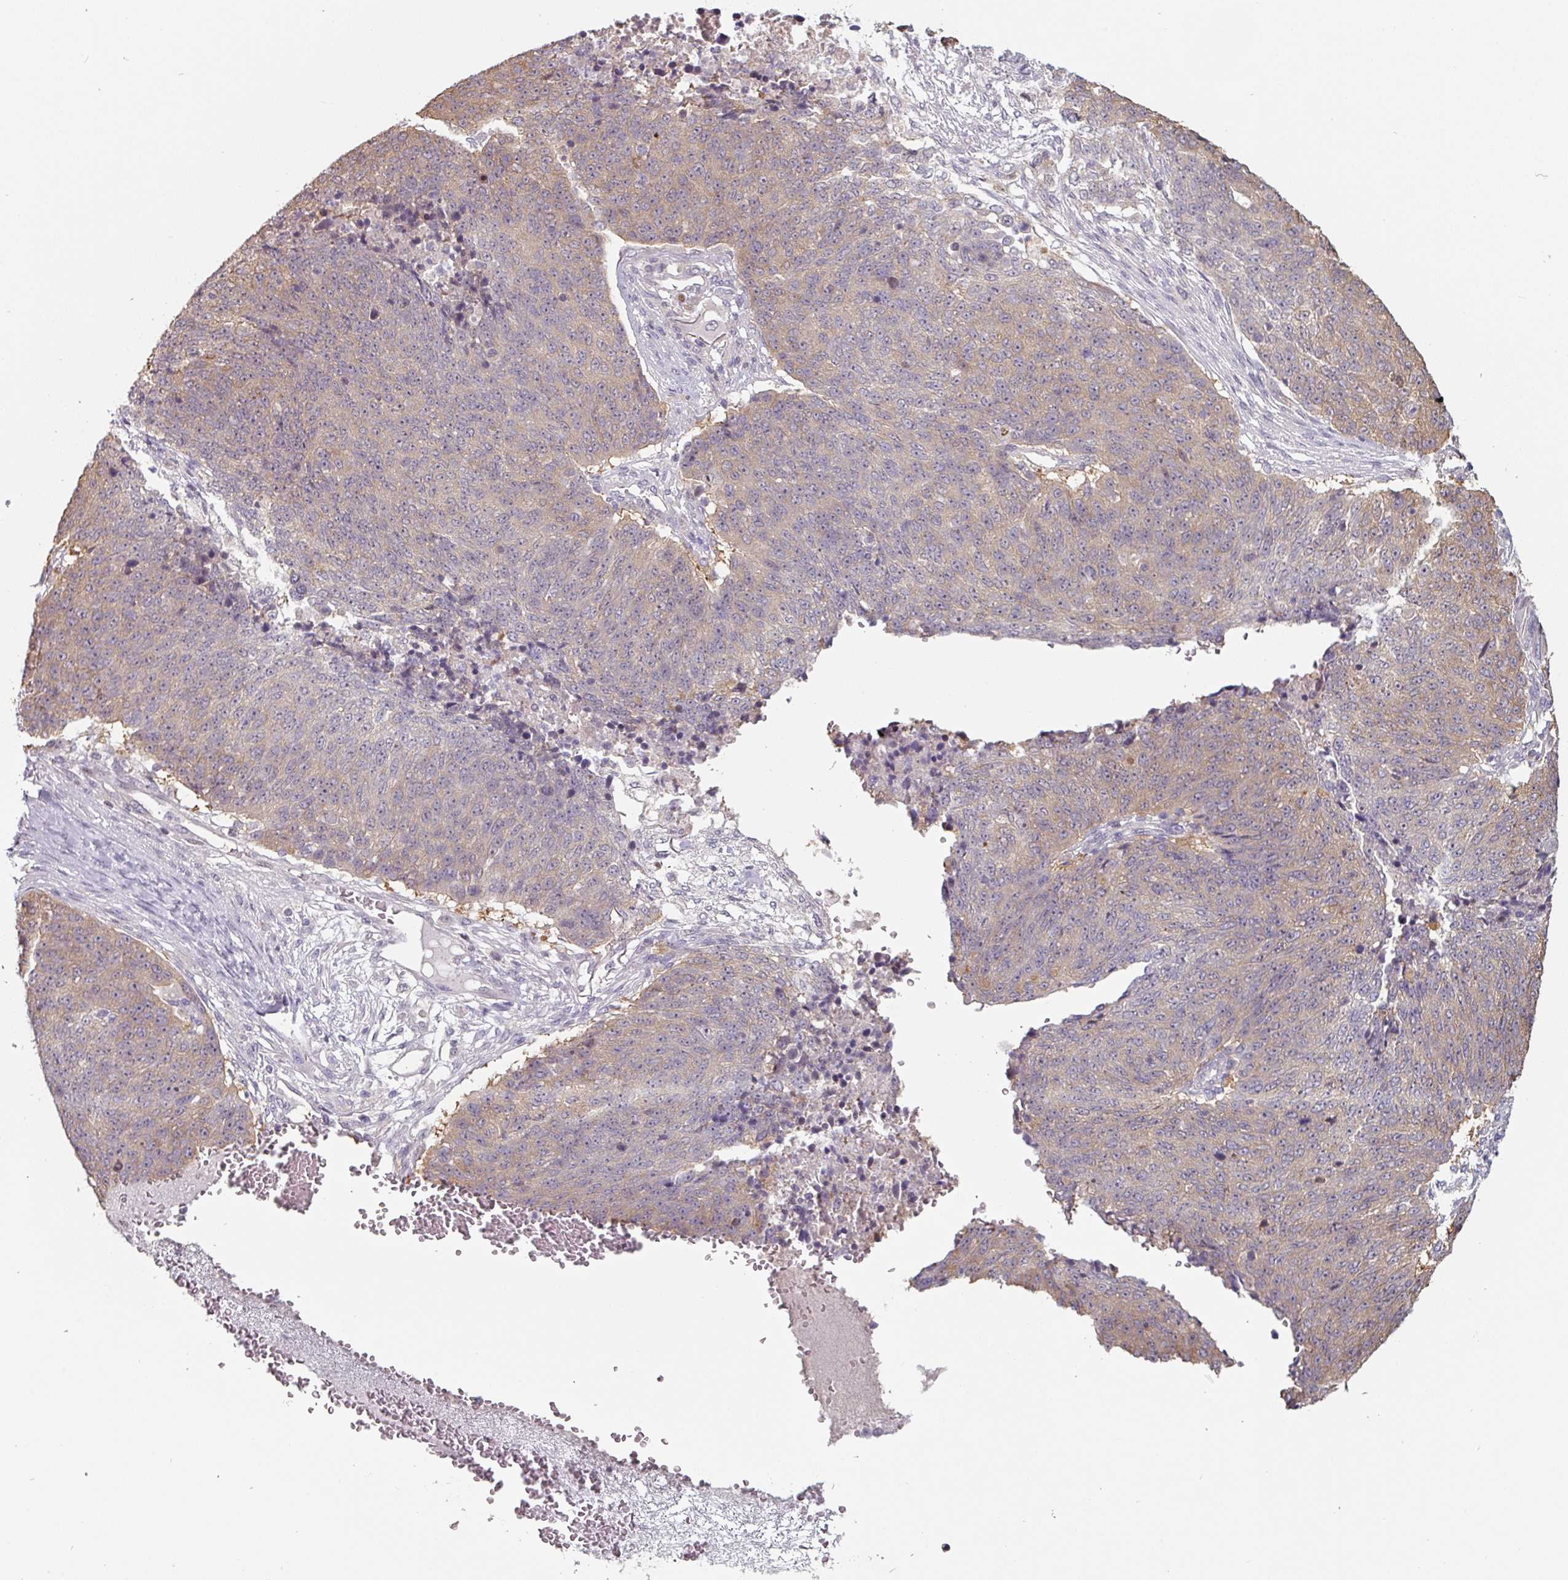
{"staining": {"intensity": "weak", "quantity": "25%-75%", "location": "cytoplasmic/membranous"}, "tissue": "lung cancer", "cell_type": "Tumor cells", "image_type": "cancer", "snomed": [{"axis": "morphology", "description": "Normal tissue, NOS"}, {"axis": "morphology", "description": "Squamous cell carcinoma, NOS"}, {"axis": "topography", "description": "Lymph node"}, {"axis": "topography", "description": "Lung"}], "caption": "The photomicrograph reveals immunohistochemical staining of lung squamous cell carcinoma. There is weak cytoplasmic/membranous positivity is present in about 25%-75% of tumor cells.", "gene": "ZBTB6", "patient": {"sex": "male", "age": 66}}